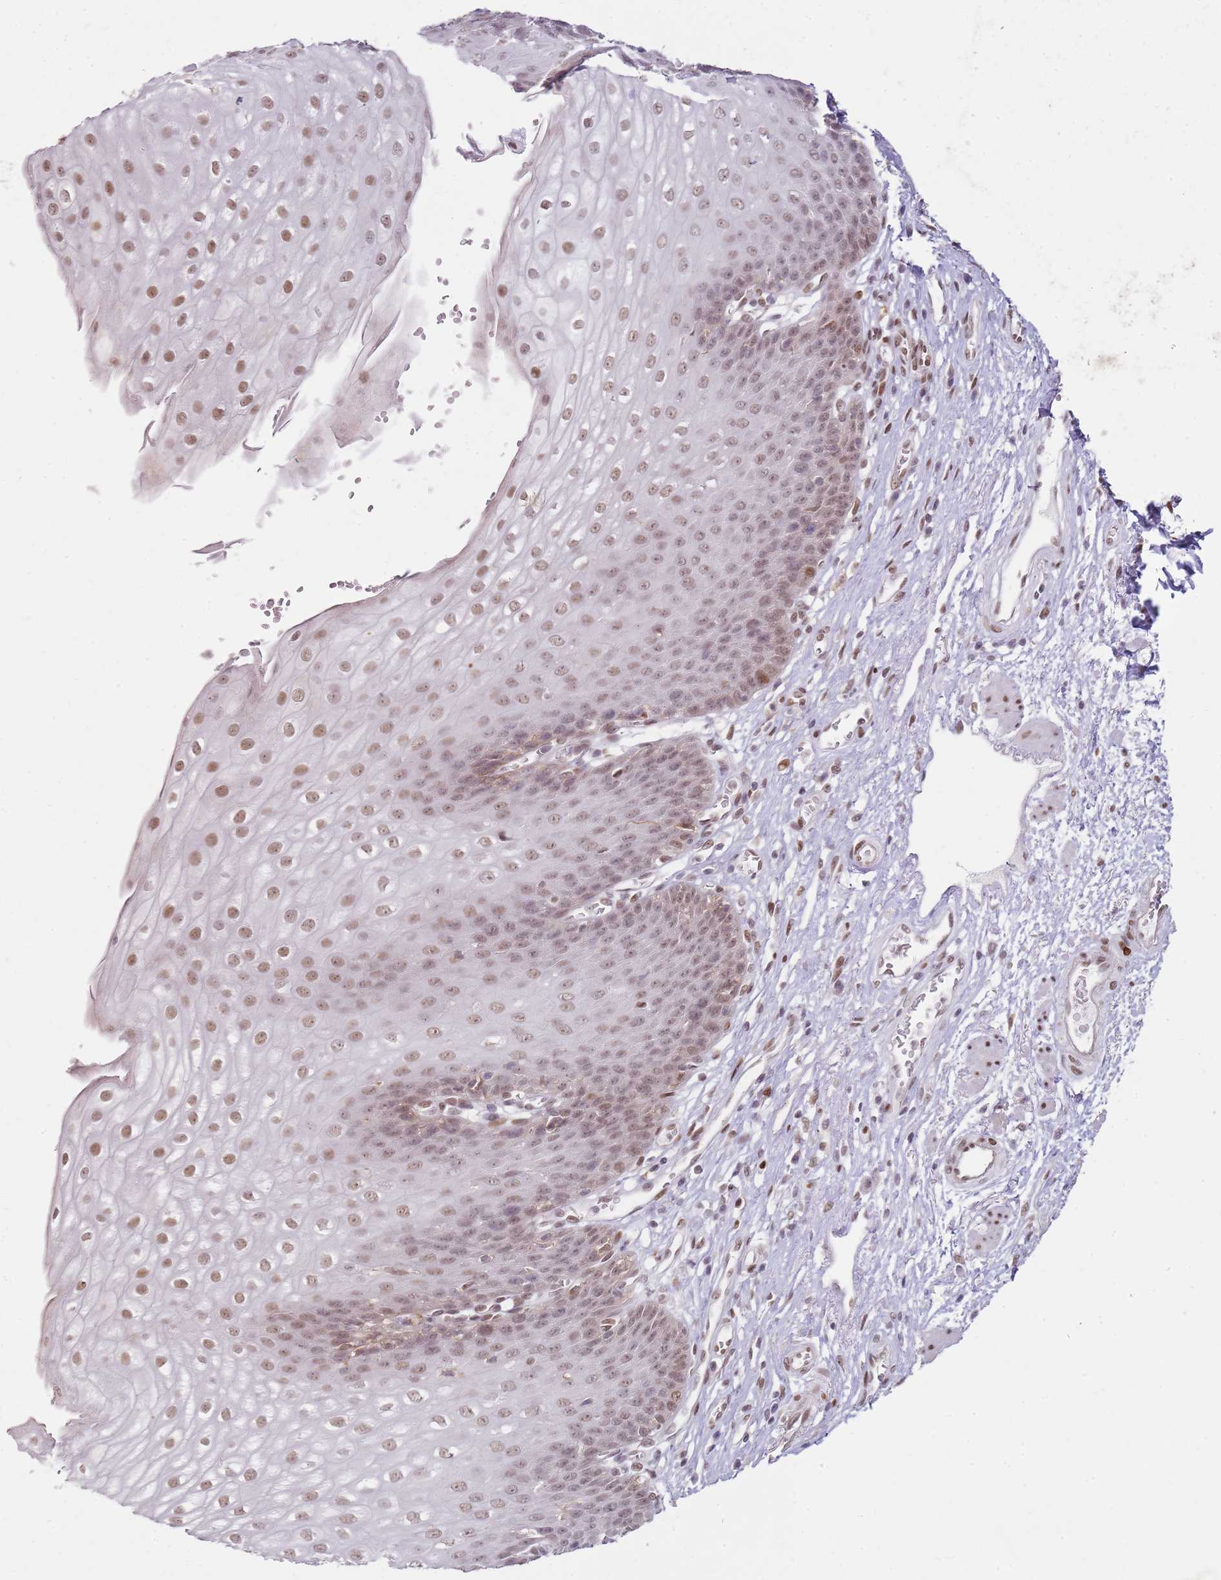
{"staining": {"intensity": "moderate", "quantity": ">75%", "location": "nuclear"}, "tissue": "esophagus", "cell_type": "Squamous epithelial cells", "image_type": "normal", "snomed": [{"axis": "morphology", "description": "Normal tissue, NOS"}, {"axis": "topography", "description": "Esophagus"}], "caption": "Brown immunohistochemical staining in normal esophagus demonstrates moderate nuclear expression in approximately >75% of squamous epithelial cells. Nuclei are stained in blue.", "gene": "PHC2", "patient": {"sex": "male", "age": 71}}